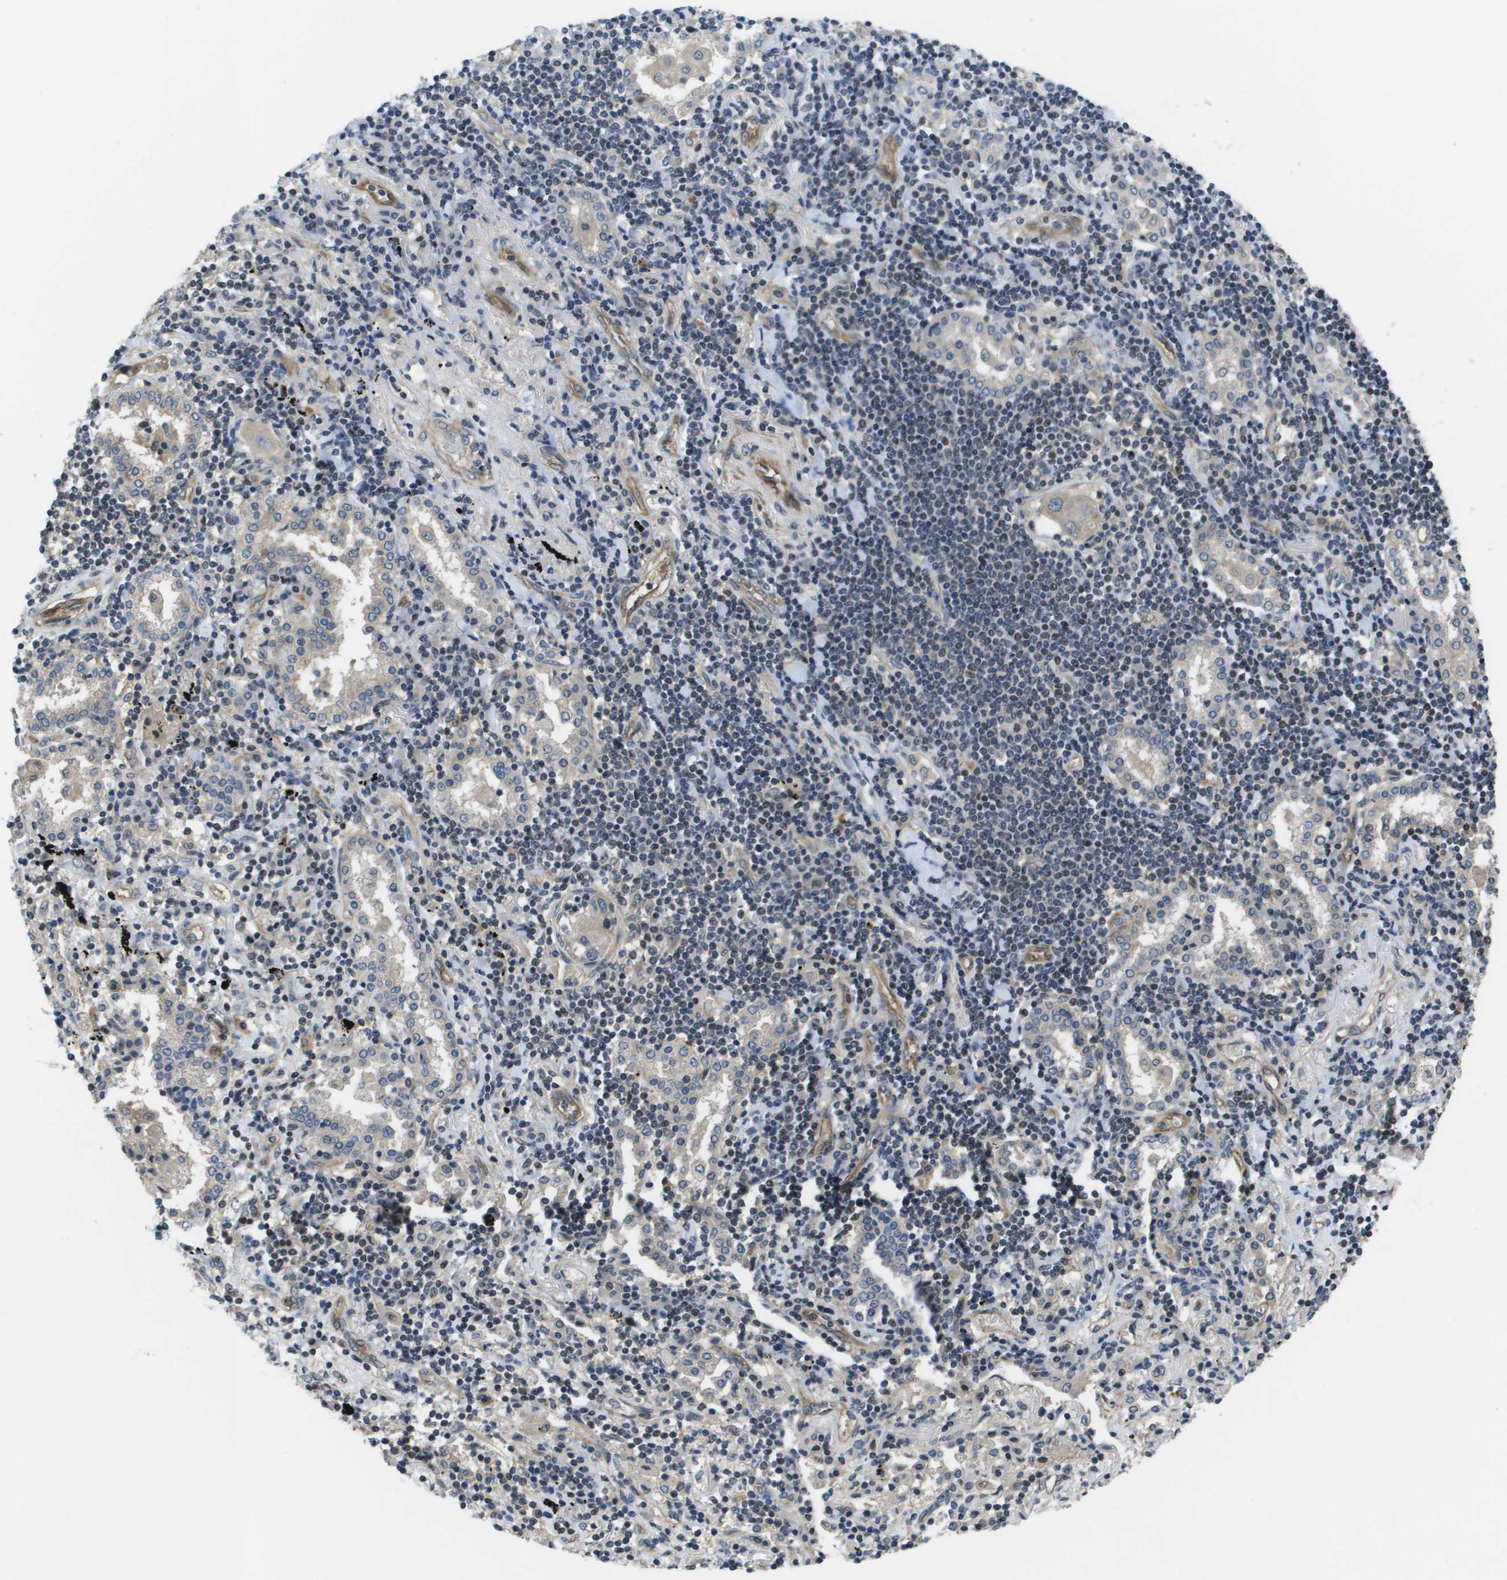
{"staining": {"intensity": "negative", "quantity": "none", "location": "none"}, "tissue": "lung cancer", "cell_type": "Tumor cells", "image_type": "cancer", "snomed": [{"axis": "morphology", "description": "Adenocarcinoma, NOS"}, {"axis": "topography", "description": "Lung"}], "caption": "A micrograph of adenocarcinoma (lung) stained for a protein exhibits no brown staining in tumor cells.", "gene": "ENPP5", "patient": {"sex": "female", "age": 65}}